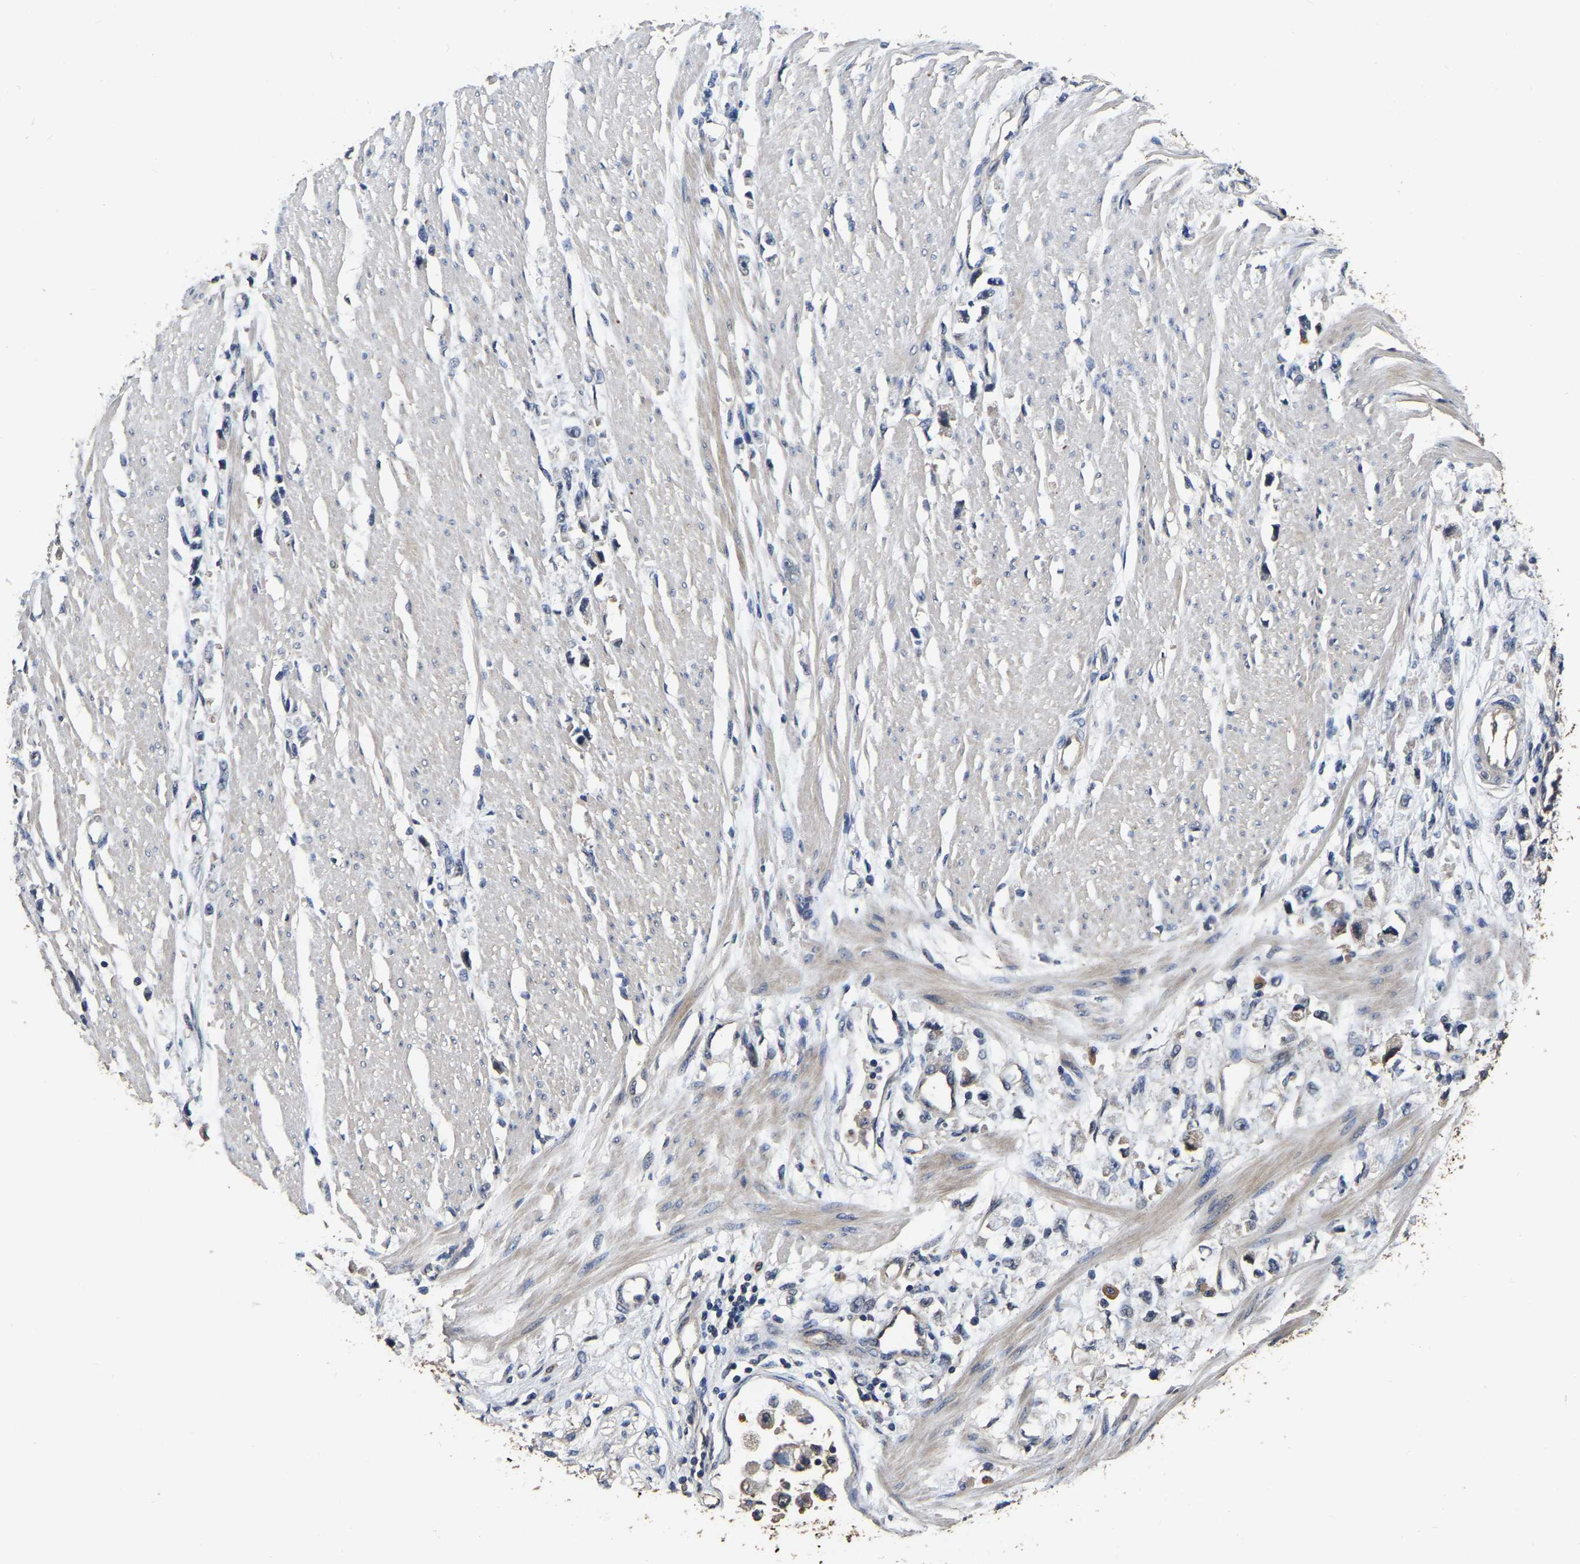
{"staining": {"intensity": "negative", "quantity": "none", "location": "none"}, "tissue": "stomach cancer", "cell_type": "Tumor cells", "image_type": "cancer", "snomed": [{"axis": "morphology", "description": "Adenocarcinoma, NOS"}, {"axis": "topography", "description": "Stomach"}], "caption": "High power microscopy histopathology image of an IHC micrograph of stomach cancer, revealing no significant staining in tumor cells. (Stains: DAB (3,3'-diaminobenzidine) immunohistochemistry (IHC) with hematoxylin counter stain, Microscopy: brightfield microscopy at high magnification).", "gene": "STK32C", "patient": {"sex": "female", "age": 59}}